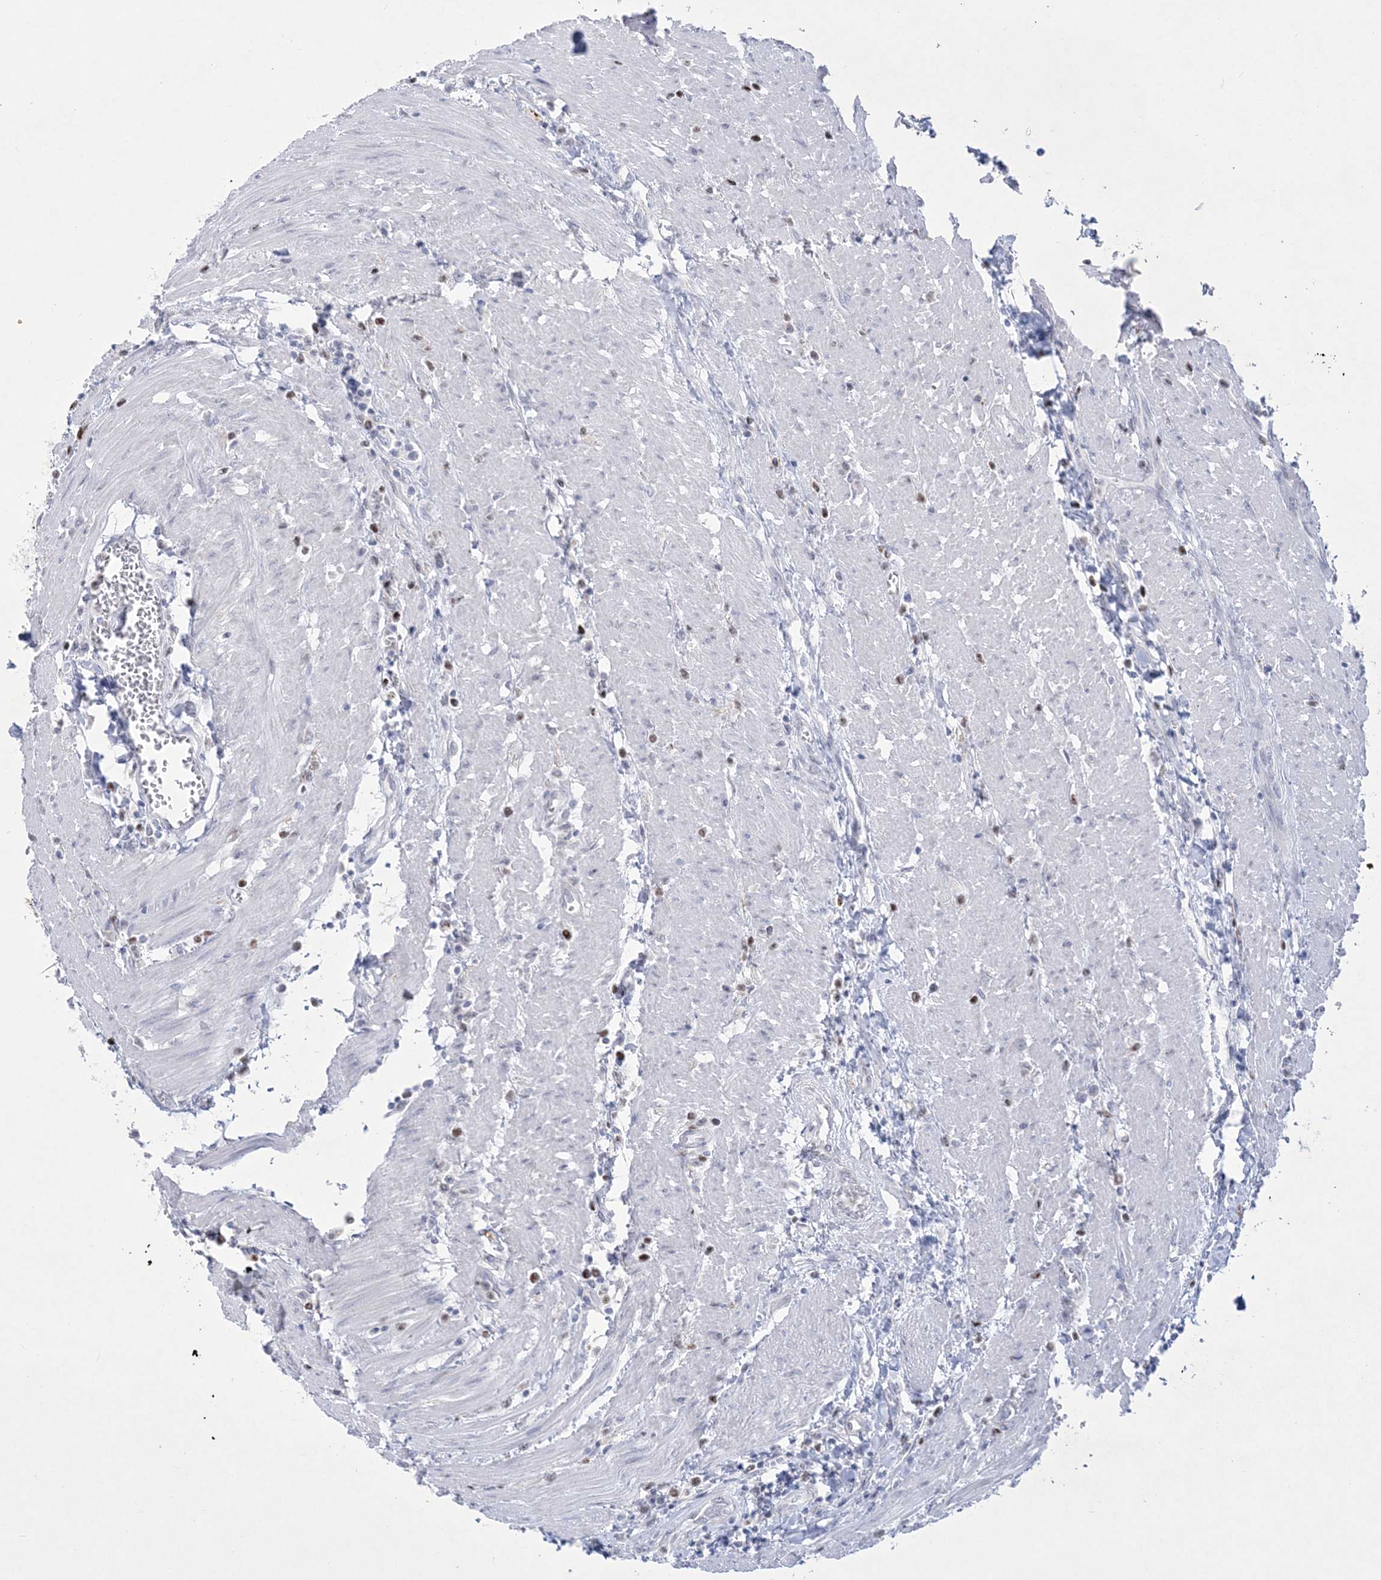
{"staining": {"intensity": "negative", "quantity": "none", "location": "none"}, "tissue": "colorectal cancer", "cell_type": "Tumor cells", "image_type": "cancer", "snomed": [{"axis": "morphology", "description": "Adenocarcinoma, NOS"}, {"axis": "topography", "description": "Colon"}], "caption": "IHC of human colorectal cancer (adenocarcinoma) exhibits no expression in tumor cells.", "gene": "WDR27", "patient": {"sex": "female", "age": 67}}